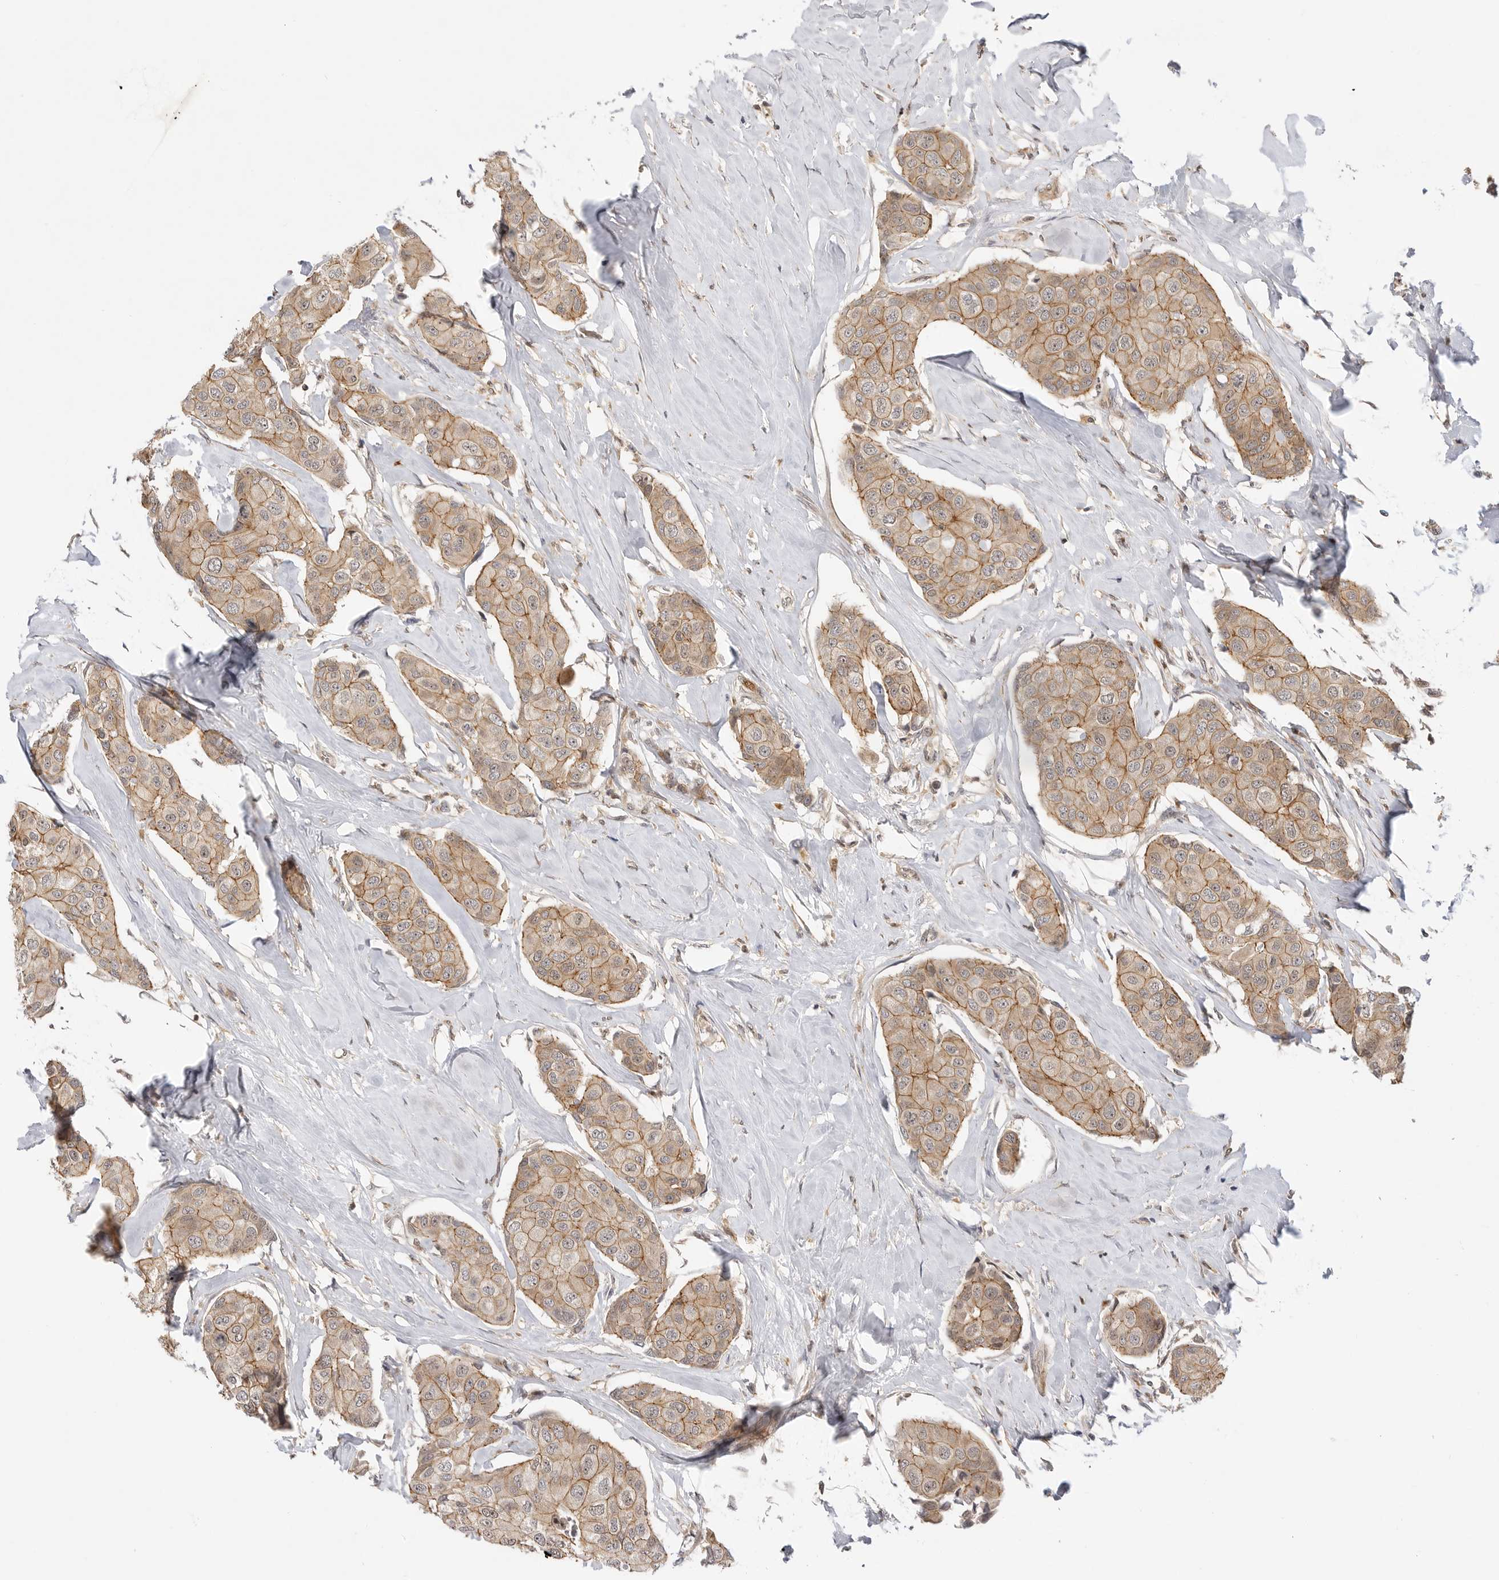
{"staining": {"intensity": "moderate", "quantity": ">75%", "location": "cytoplasmic/membranous"}, "tissue": "breast cancer", "cell_type": "Tumor cells", "image_type": "cancer", "snomed": [{"axis": "morphology", "description": "Duct carcinoma"}, {"axis": "topography", "description": "Breast"}], "caption": "Brown immunohistochemical staining in infiltrating ductal carcinoma (breast) demonstrates moderate cytoplasmic/membranous staining in about >75% of tumor cells. (DAB (3,3'-diaminobenzidine) IHC with brightfield microscopy, high magnification).", "gene": "CSNK1G3", "patient": {"sex": "female", "age": 80}}